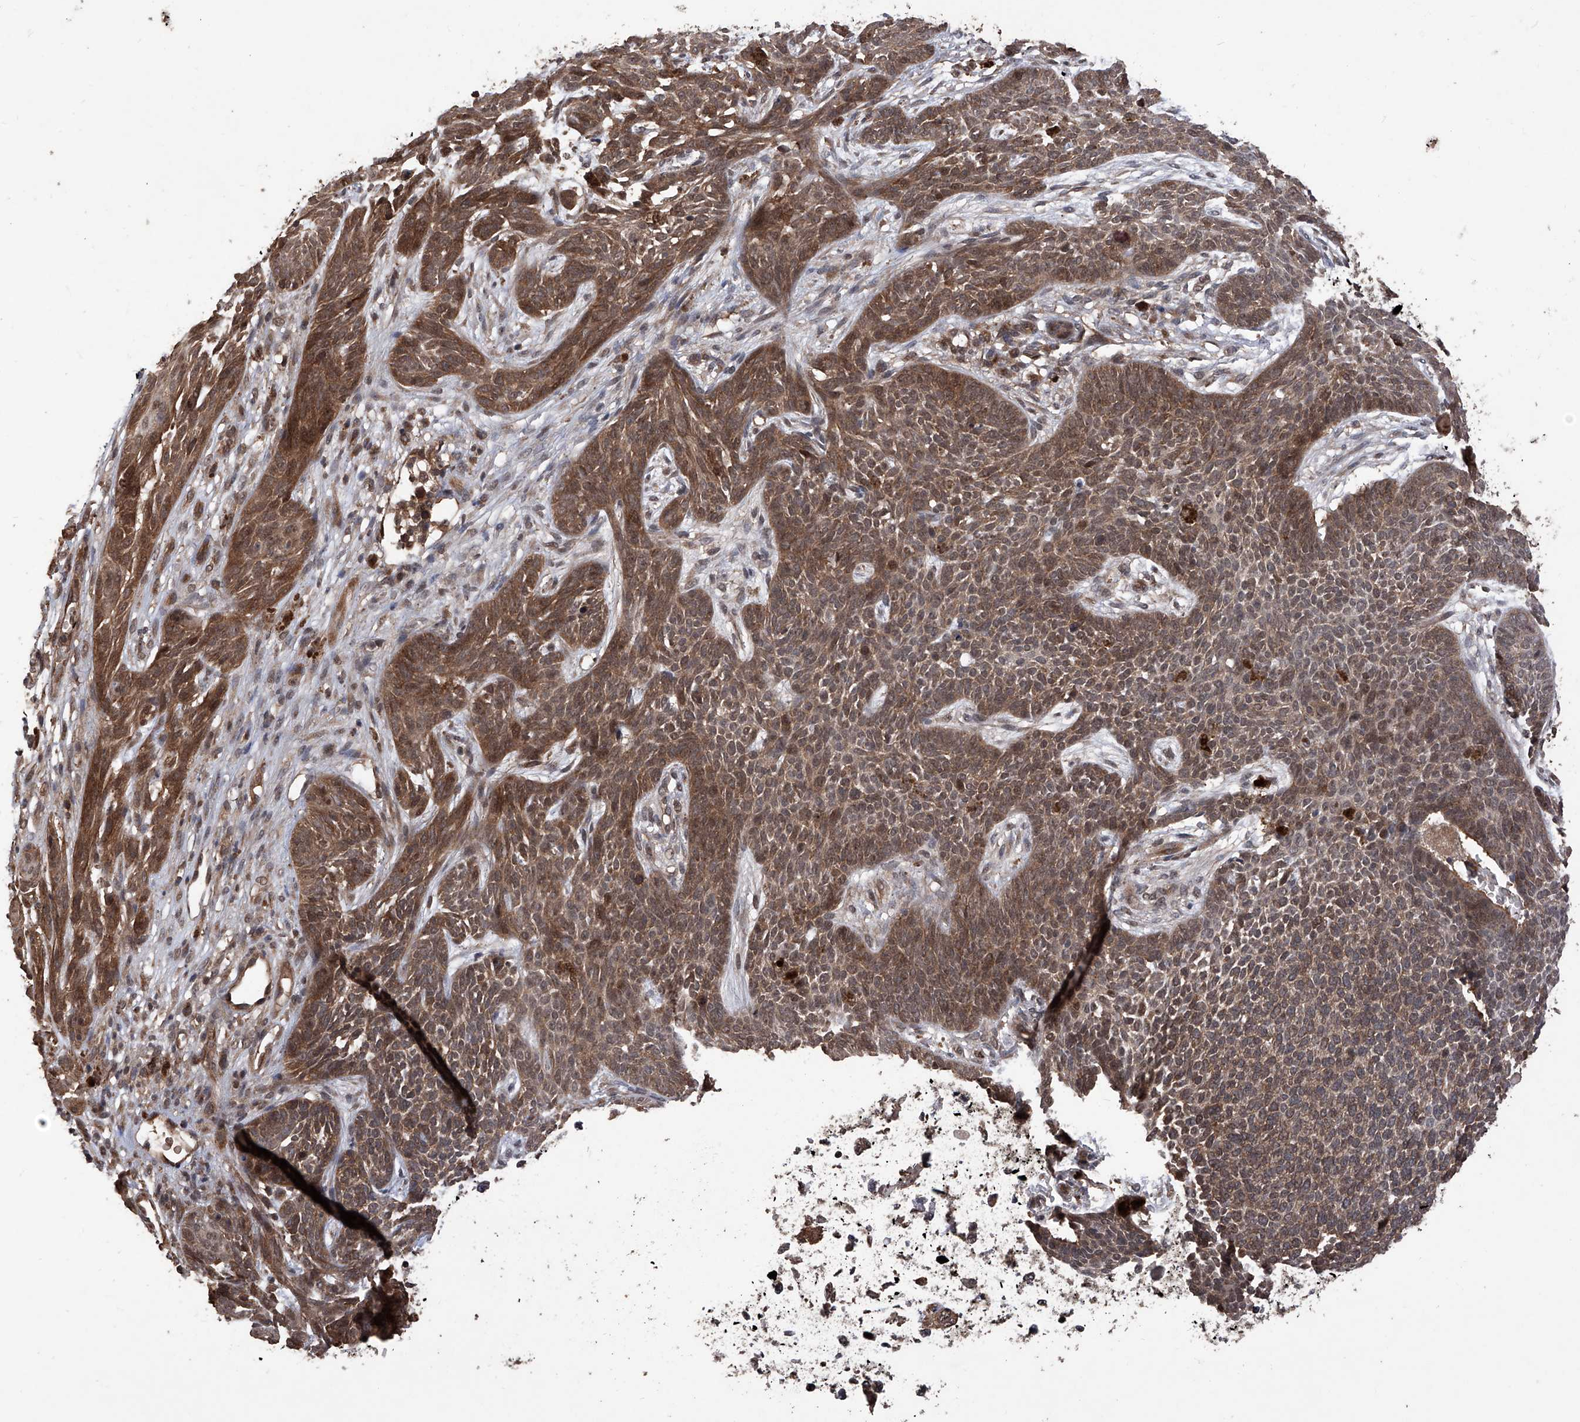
{"staining": {"intensity": "moderate", "quantity": ">75%", "location": "cytoplasmic/membranous,nuclear"}, "tissue": "skin cancer", "cell_type": "Tumor cells", "image_type": "cancer", "snomed": [{"axis": "morphology", "description": "Basal cell carcinoma"}, {"axis": "topography", "description": "Skin"}], "caption": "Immunohistochemical staining of human skin basal cell carcinoma reveals medium levels of moderate cytoplasmic/membranous and nuclear protein expression in approximately >75% of tumor cells. The staining was performed using DAB (3,3'-diaminobenzidine), with brown indicating positive protein expression. Nuclei are stained blue with hematoxylin.", "gene": "LYSMD4", "patient": {"sex": "female", "age": 84}}